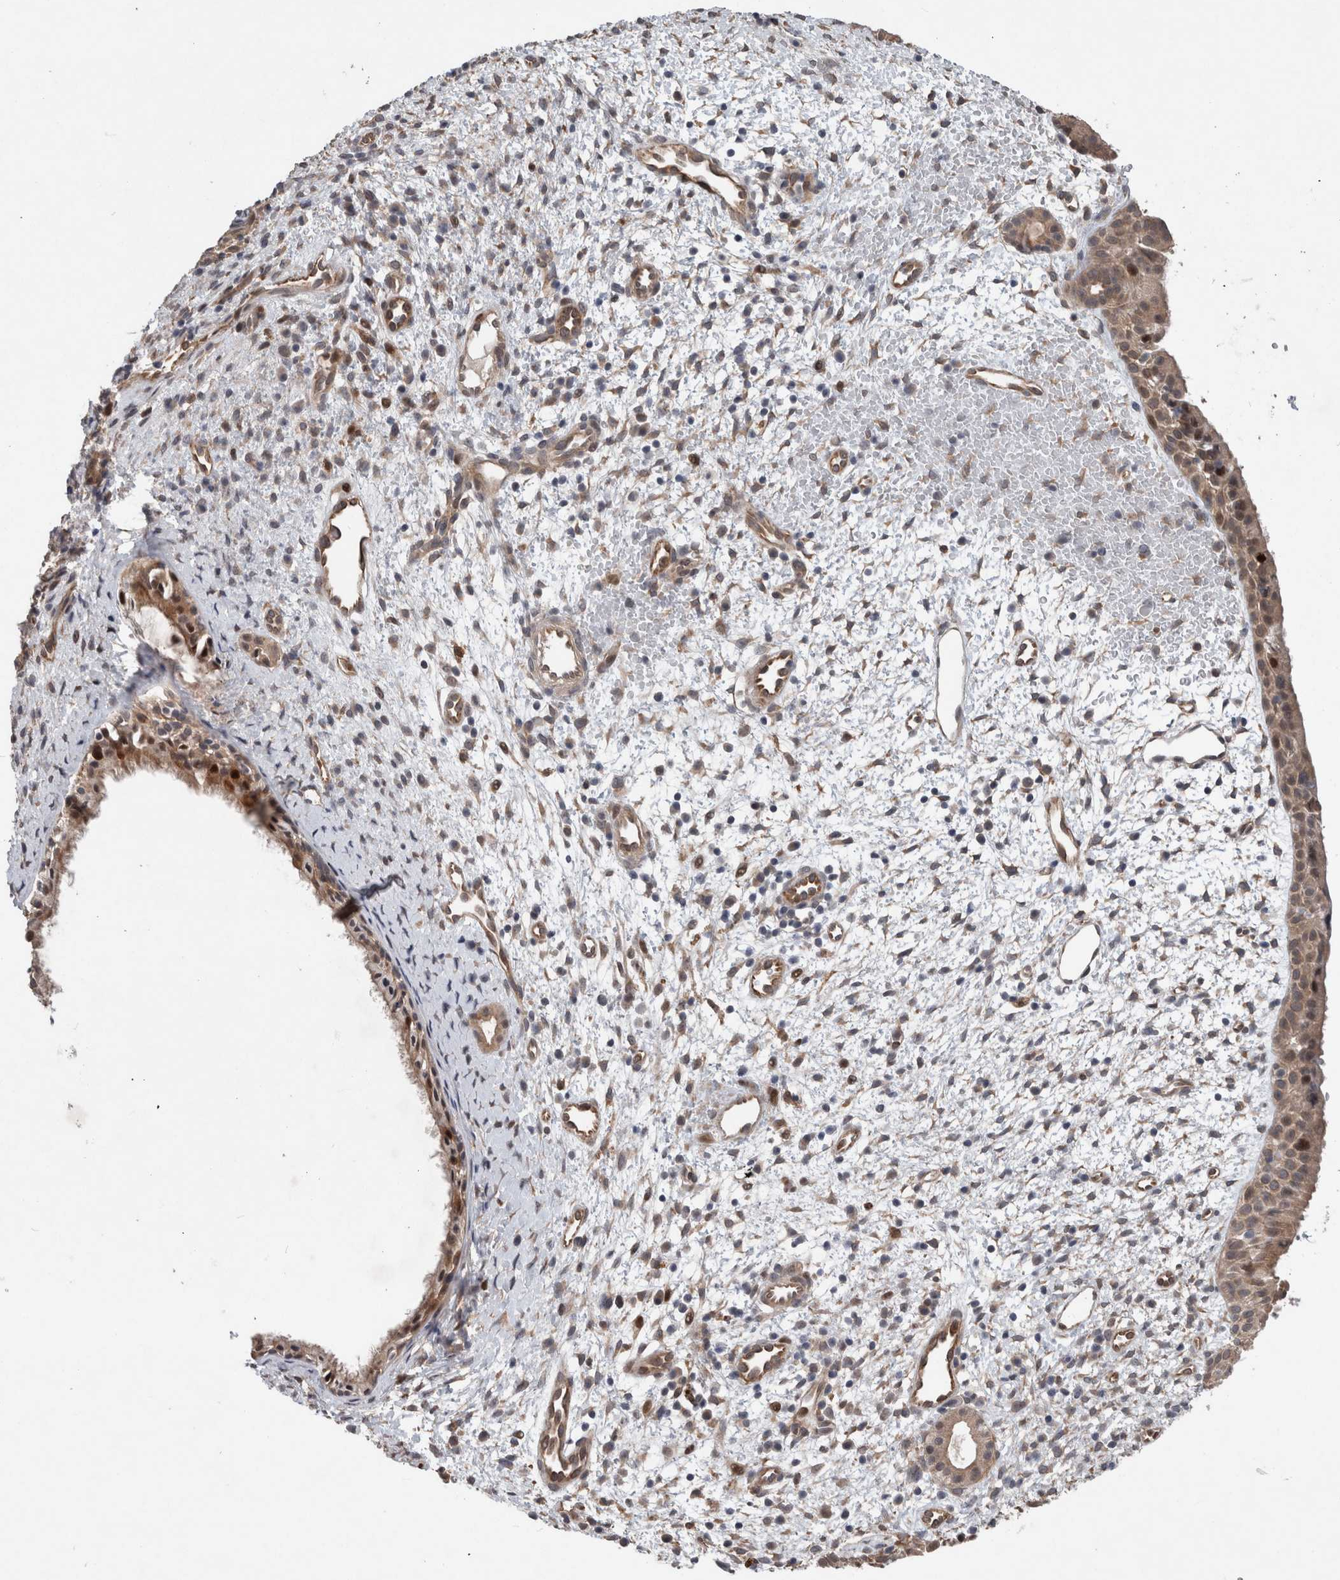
{"staining": {"intensity": "moderate", "quantity": ">75%", "location": "cytoplasmic/membranous"}, "tissue": "nasopharynx", "cell_type": "Respiratory epithelial cells", "image_type": "normal", "snomed": [{"axis": "morphology", "description": "Normal tissue, NOS"}, {"axis": "topography", "description": "Nasopharynx"}], "caption": "DAB (3,3'-diaminobenzidine) immunohistochemical staining of unremarkable nasopharynx shows moderate cytoplasmic/membranous protein positivity in approximately >75% of respiratory epithelial cells. (brown staining indicates protein expression, while blue staining denotes nuclei).", "gene": "GIMAP6", "patient": {"sex": "male", "age": 22}}